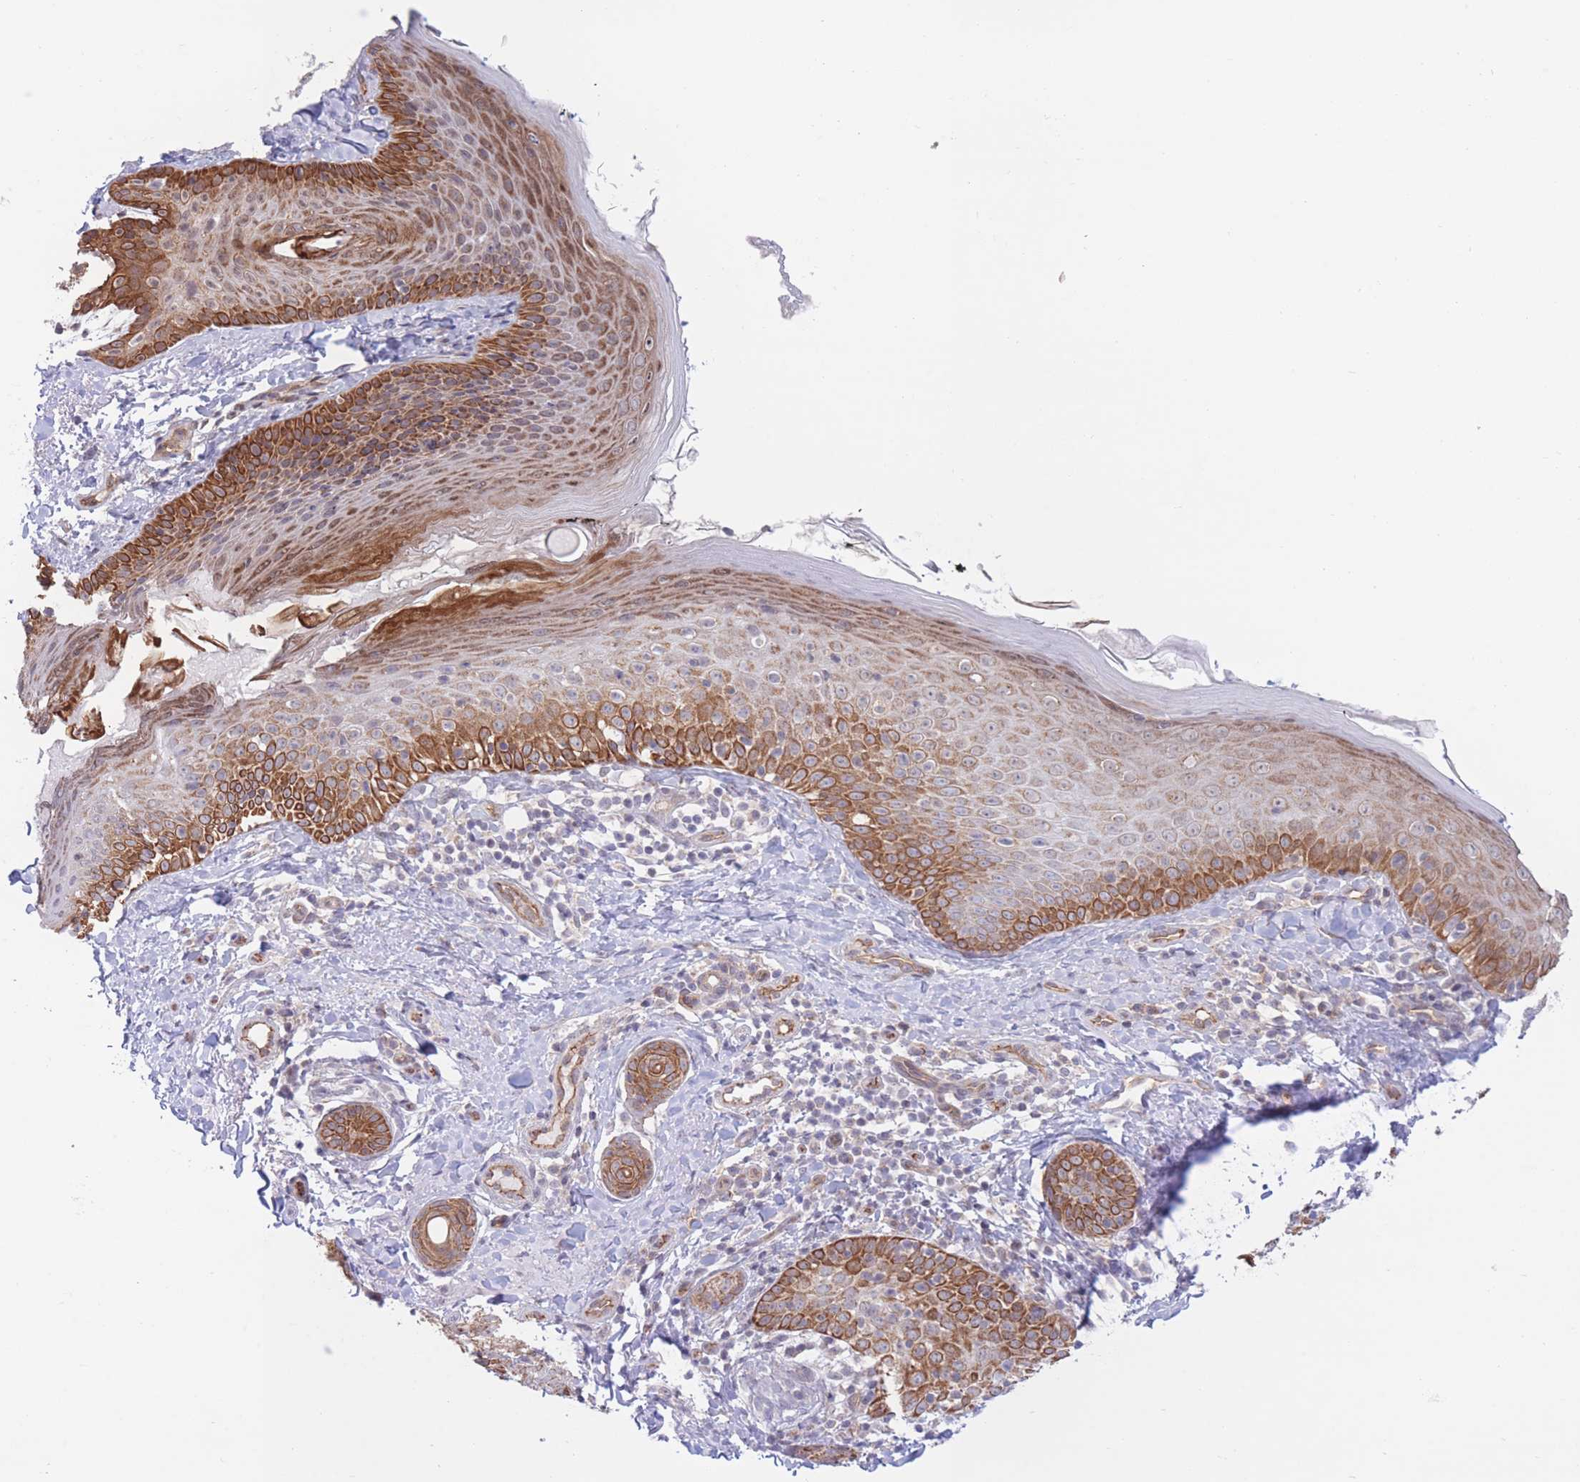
{"staining": {"intensity": "negative", "quantity": "none", "location": "none"}, "tissue": "skin", "cell_type": "Fibroblasts", "image_type": "normal", "snomed": [{"axis": "morphology", "description": "Normal tissue, NOS"}, {"axis": "topography", "description": "Skin"}], "caption": "Immunohistochemistry image of benign skin stained for a protein (brown), which reveals no positivity in fibroblasts.", "gene": "MRPS31", "patient": {"sex": "male", "age": 57}}